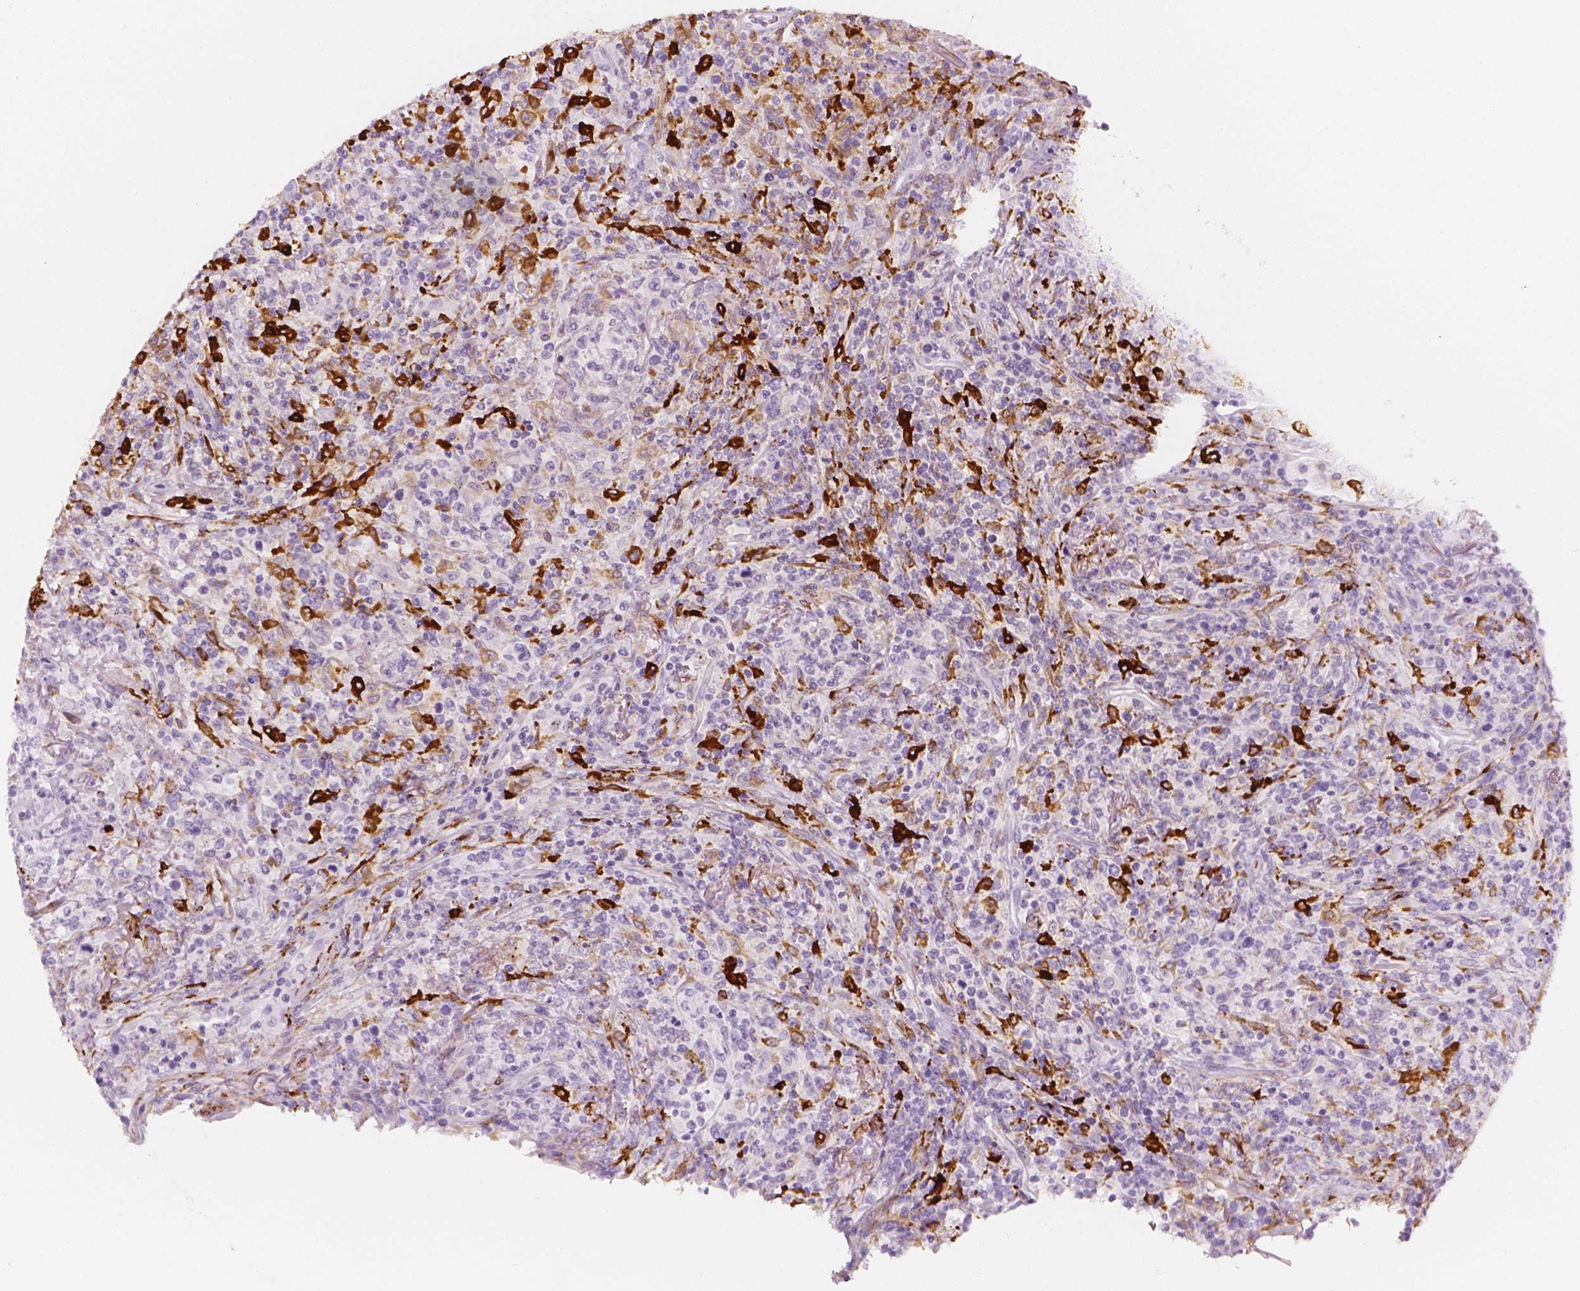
{"staining": {"intensity": "negative", "quantity": "none", "location": "none"}, "tissue": "lymphoma", "cell_type": "Tumor cells", "image_type": "cancer", "snomed": [{"axis": "morphology", "description": "Malignant lymphoma, non-Hodgkin's type, High grade"}, {"axis": "topography", "description": "Lung"}], "caption": "Tumor cells are negative for protein expression in human lymphoma.", "gene": "CES1", "patient": {"sex": "male", "age": 79}}